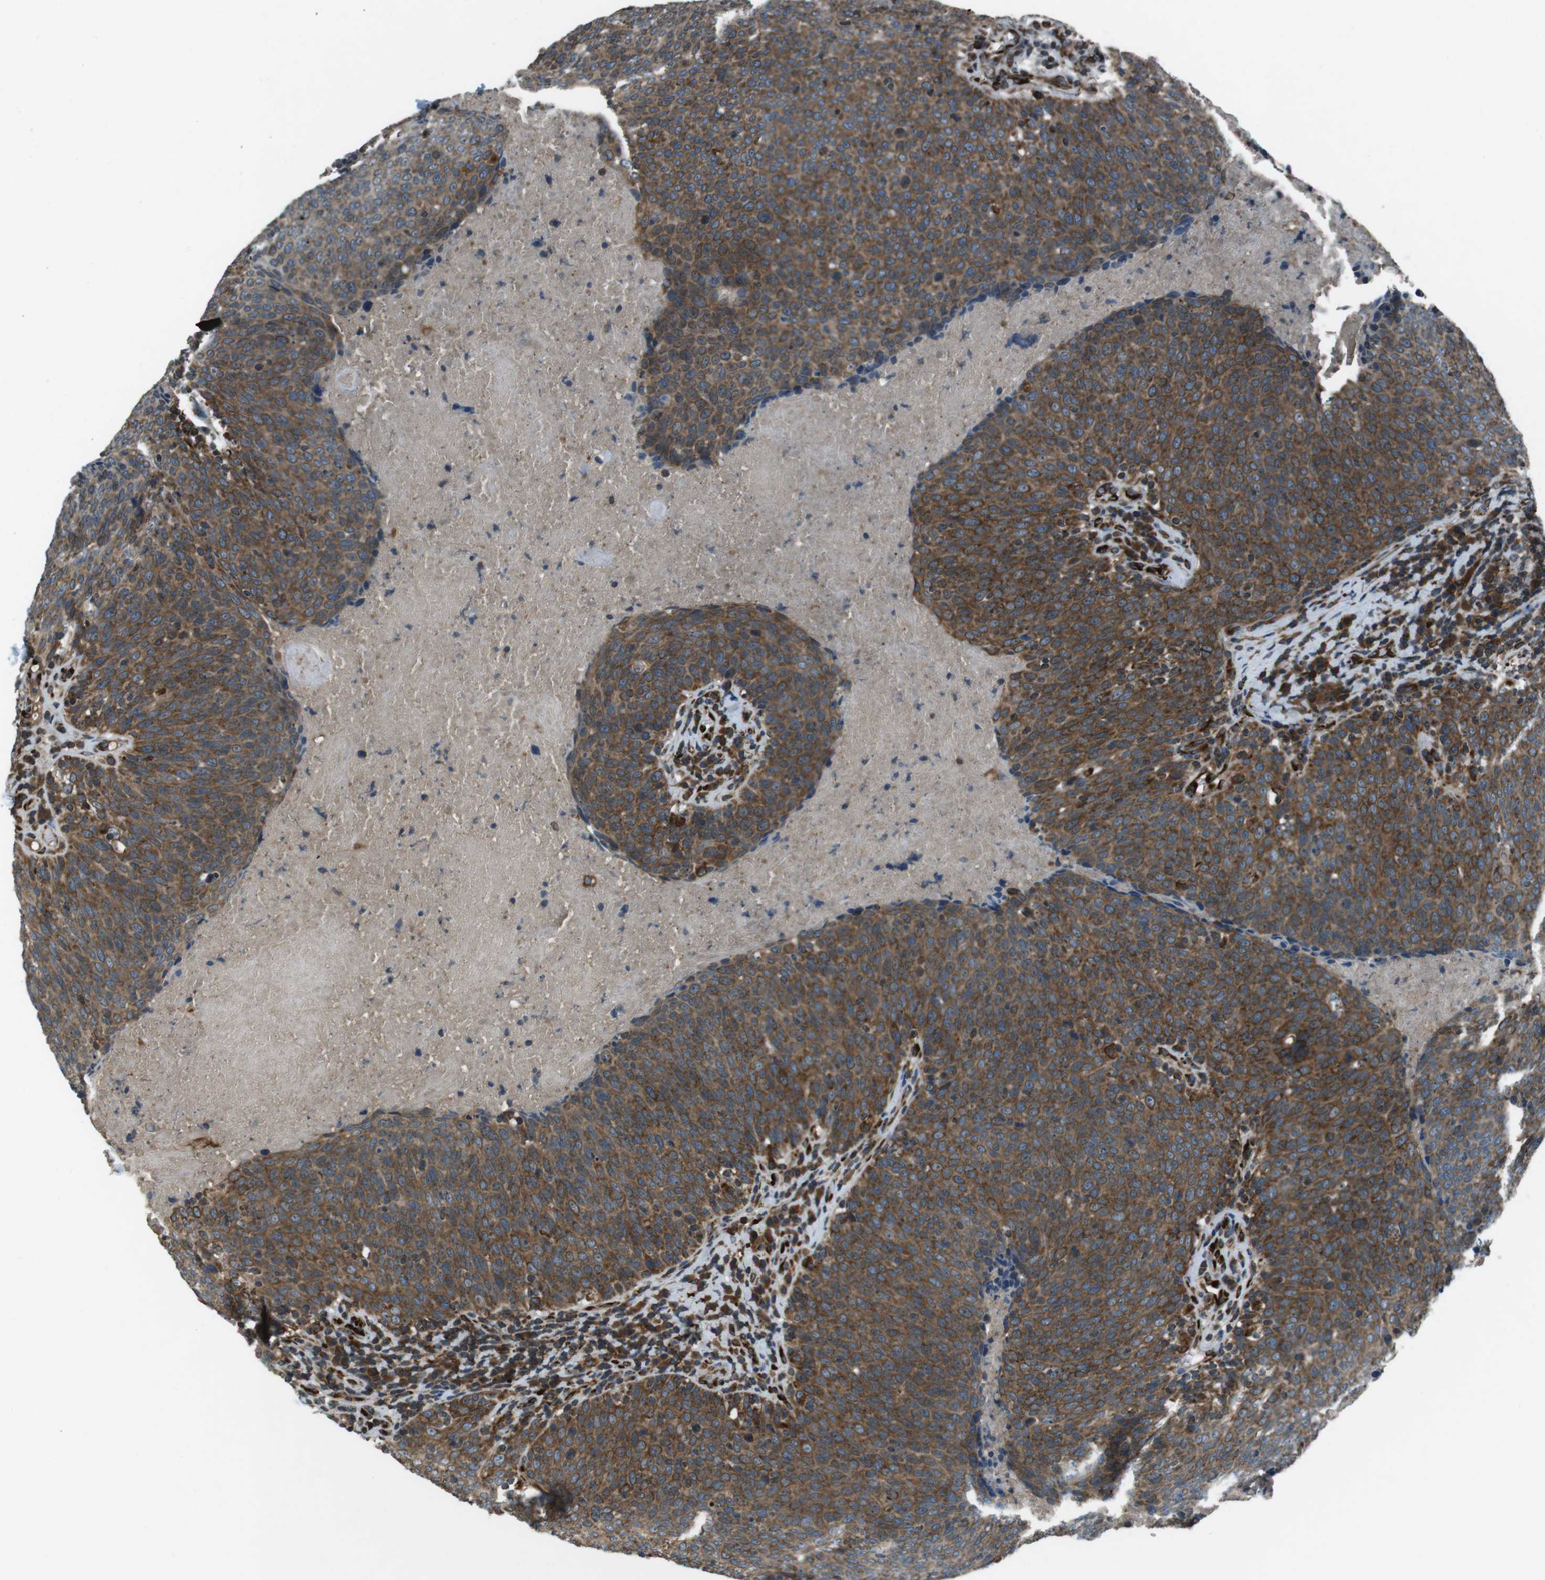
{"staining": {"intensity": "strong", "quantity": ">75%", "location": "cytoplasmic/membranous"}, "tissue": "head and neck cancer", "cell_type": "Tumor cells", "image_type": "cancer", "snomed": [{"axis": "morphology", "description": "Squamous cell carcinoma, NOS"}, {"axis": "morphology", "description": "Squamous cell carcinoma, metastatic, NOS"}, {"axis": "topography", "description": "Lymph node"}, {"axis": "topography", "description": "Head-Neck"}], "caption": "A photomicrograph showing strong cytoplasmic/membranous expression in about >75% of tumor cells in head and neck cancer (squamous cell carcinoma), as visualized by brown immunohistochemical staining.", "gene": "KTN1", "patient": {"sex": "male", "age": 62}}